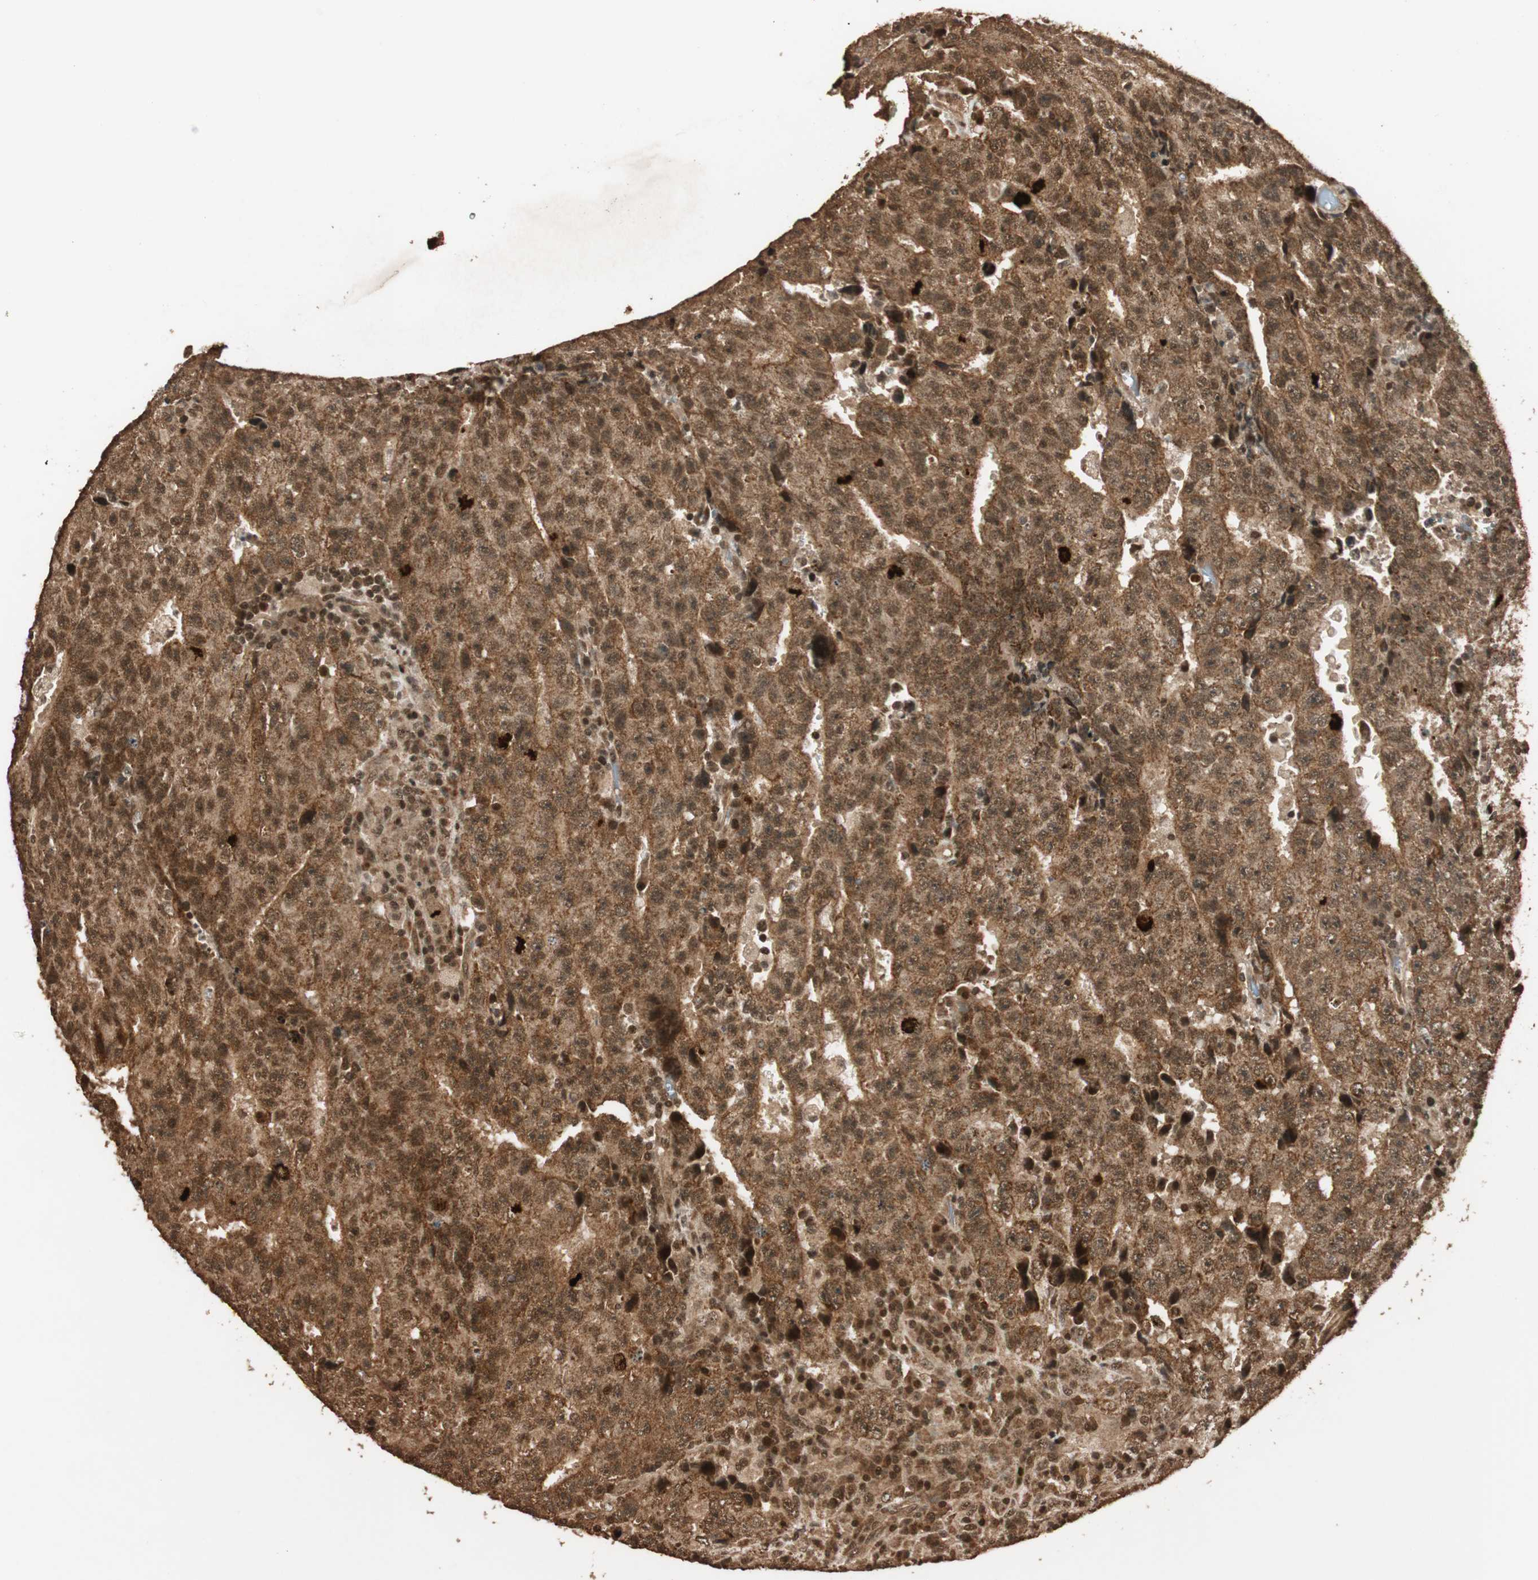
{"staining": {"intensity": "moderate", "quantity": ">75%", "location": "cytoplasmic/membranous,nuclear"}, "tissue": "testis cancer", "cell_type": "Tumor cells", "image_type": "cancer", "snomed": [{"axis": "morphology", "description": "Necrosis, NOS"}, {"axis": "morphology", "description": "Carcinoma, Embryonal, NOS"}, {"axis": "topography", "description": "Testis"}], "caption": "A medium amount of moderate cytoplasmic/membranous and nuclear expression is present in approximately >75% of tumor cells in testis cancer (embryonal carcinoma) tissue. (IHC, brightfield microscopy, high magnification).", "gene": "ALKBH5", "patient": {"sex": "male", "age": 19}}